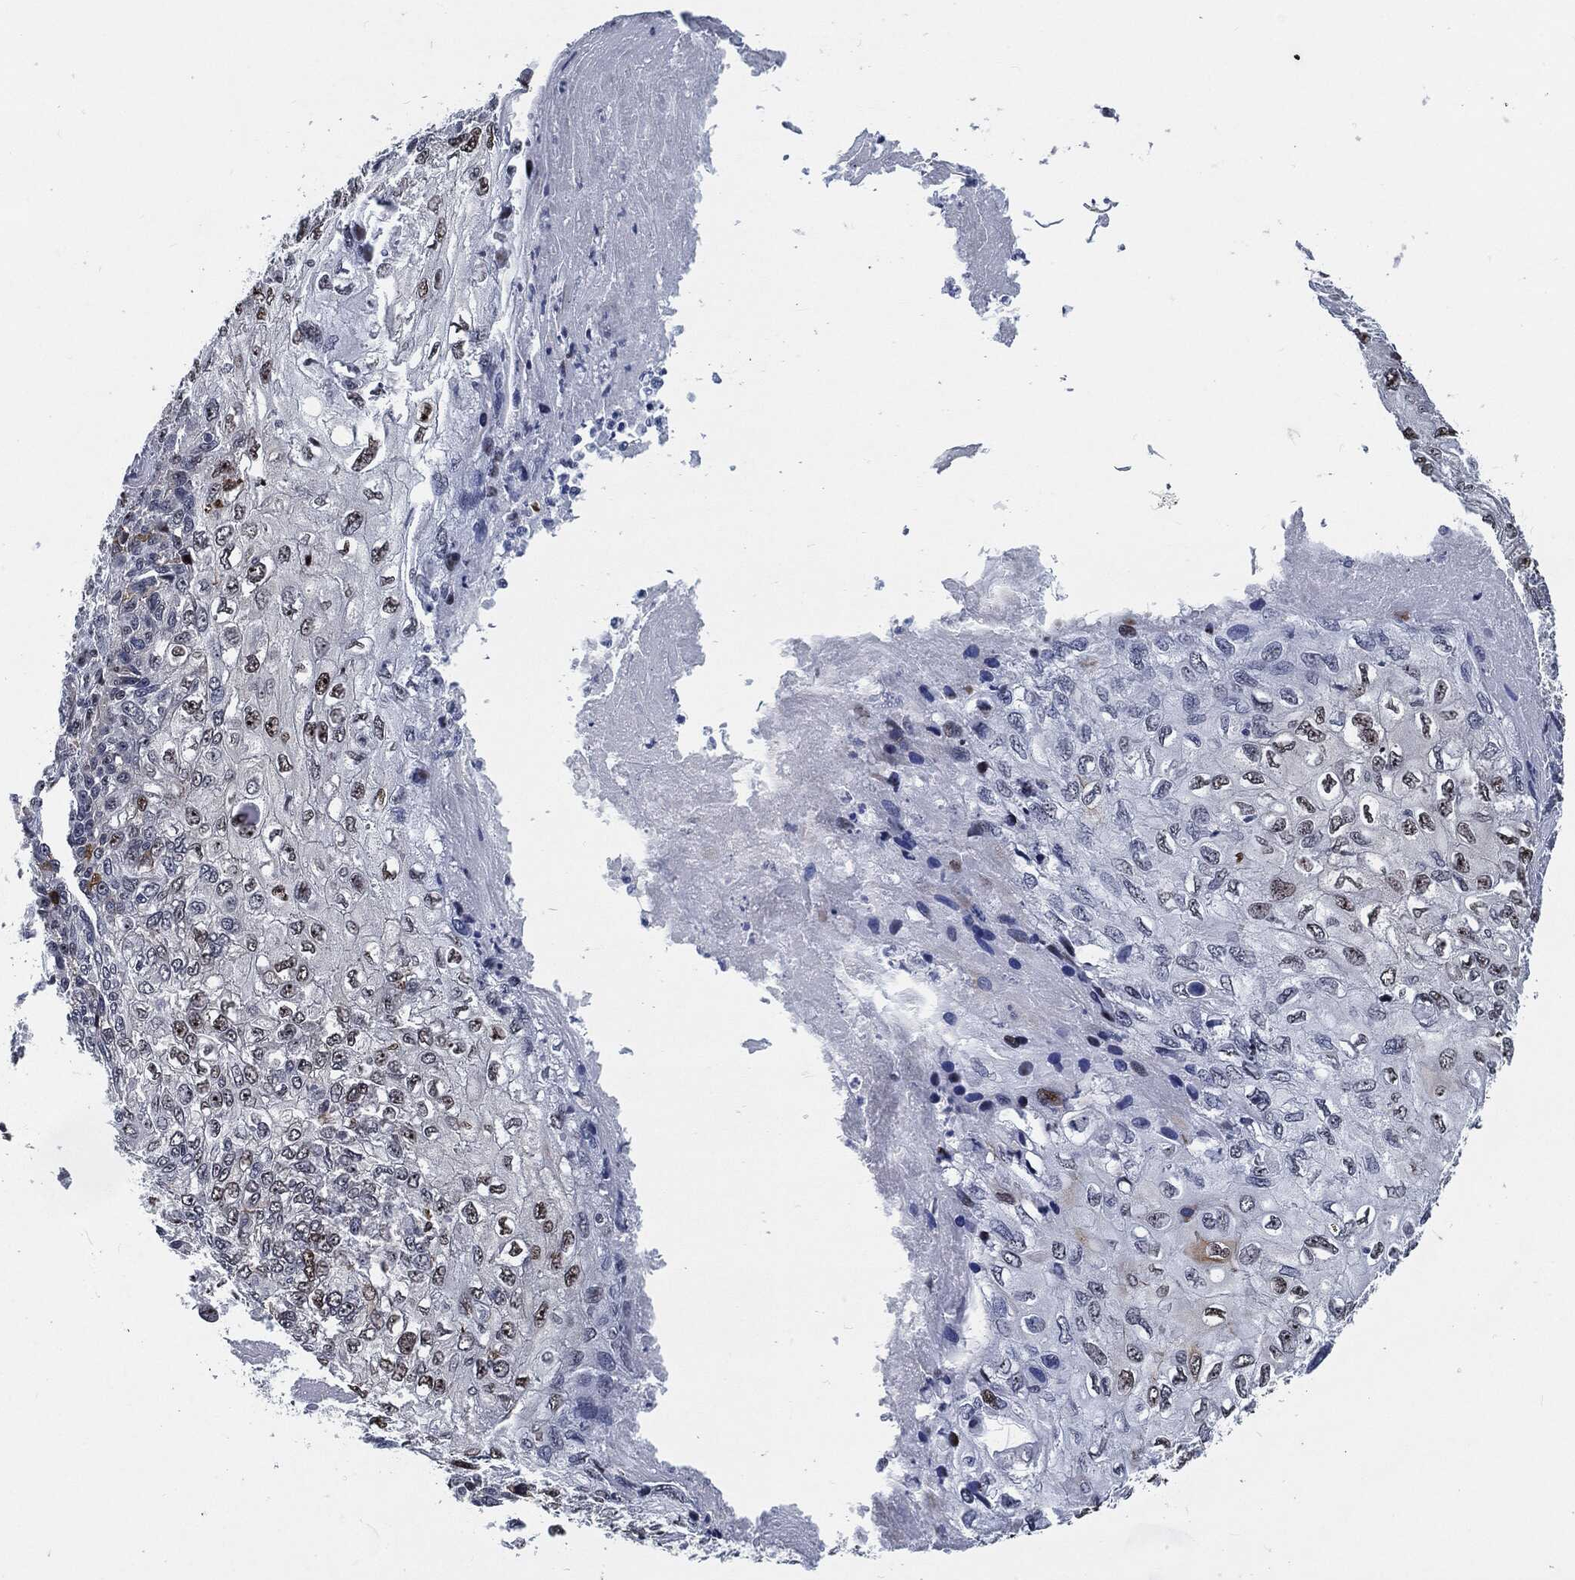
{"staining": {"intensity": "moderate", "quantity": "<25%", "location": "cytoplasmic/membranous"}, "tissue": "skin cancer", "cell_type": "Tumor cells", "image_type": "cancer", "snomed": [{"axis": "morphology", "description": "Squamous cell carcinoma, NOS"}, {"axis": "topography", "description": "Skin"}], "caption": "A histopathology image of skin squamous cell carcinoma stained for a protein reveals moderate cytoplasmic/membranous brown staining in tumor cells.", "gene": "AKT2", "patient": {"sex": "male", "age": 92}}